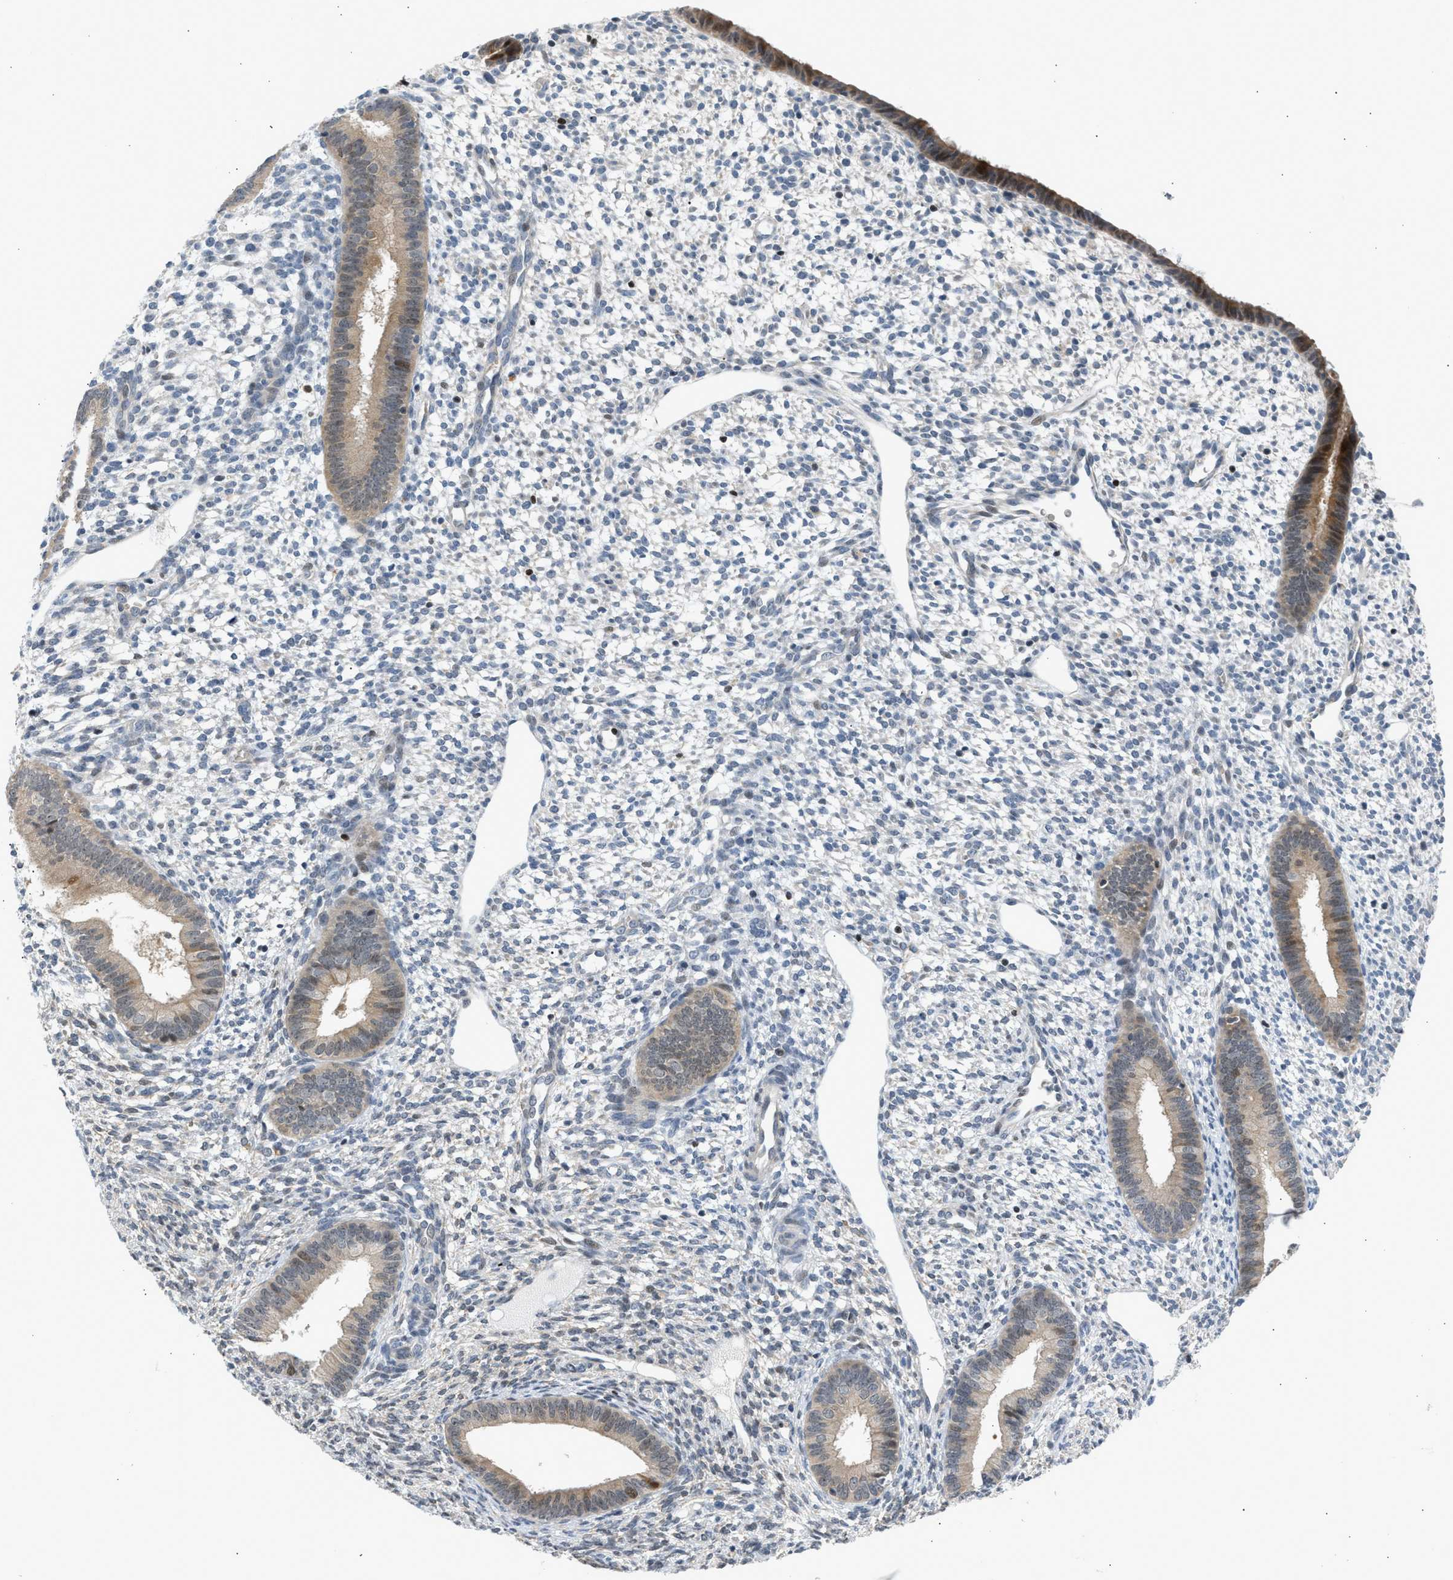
{"staining": {"intensity": "negative", "quantity": "none", "location": "none"}, "tissue": "endometrium", "cell_type": "Cells in endometrial stroma", "image_type": "normal", "snomed": [{"axis": "morphology", "description": "Normal tissue, NOS"}, {"axis": "topography", "description": "Endometrium"}], "caption": "The IHC photomicrograph has no significant positivity in cells in endometrial stroma of endometrium. The staining is performed using DAB brown chromogen with nuclei counter-stained in using hematoxylin.", "gene": "NPS", "patient": {"sex": "female", "age": 46}}